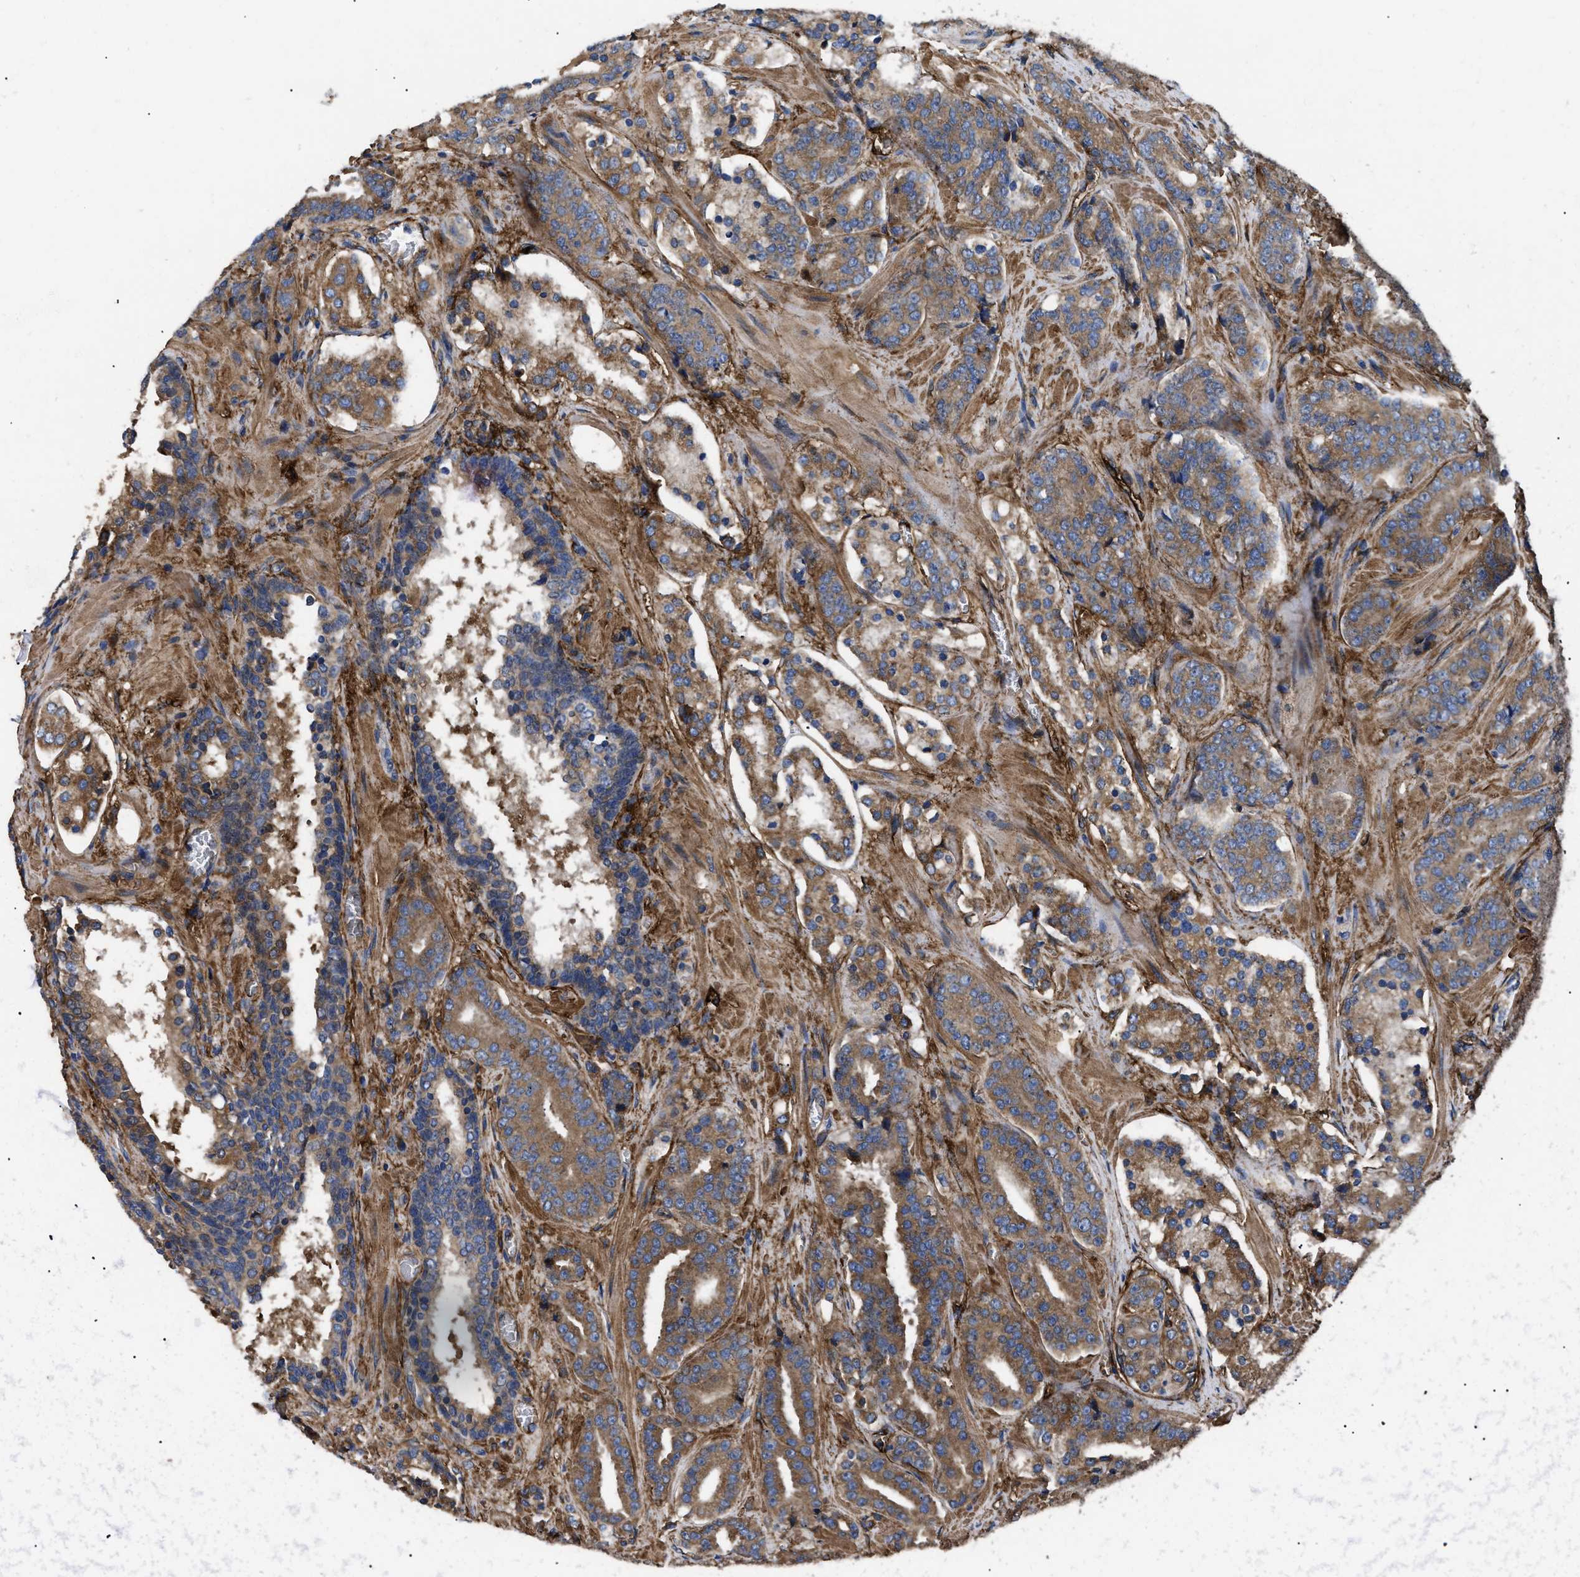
{"staining": {"intensity": "moderate", "quantity": ">75%", "location": "cytoplasmic/membranous"}, "tissue": "prostate cancer", "cell_type": "Tumor cells", "image_type": "cancer", "snomed": [{"axis": "morphology", "description": "Adenocarcinoma, High grade"}, {"axis": "topography", "description": "Prostate"}], "caption": "A medium amount of moderate cytoplasmic/membranous staining is present in about >75% of tumor cells in high-grade adenocarcinoma (prostate) tissue.", "gene": "NT5E", "patient": {"sex": "male", "age": 60}}